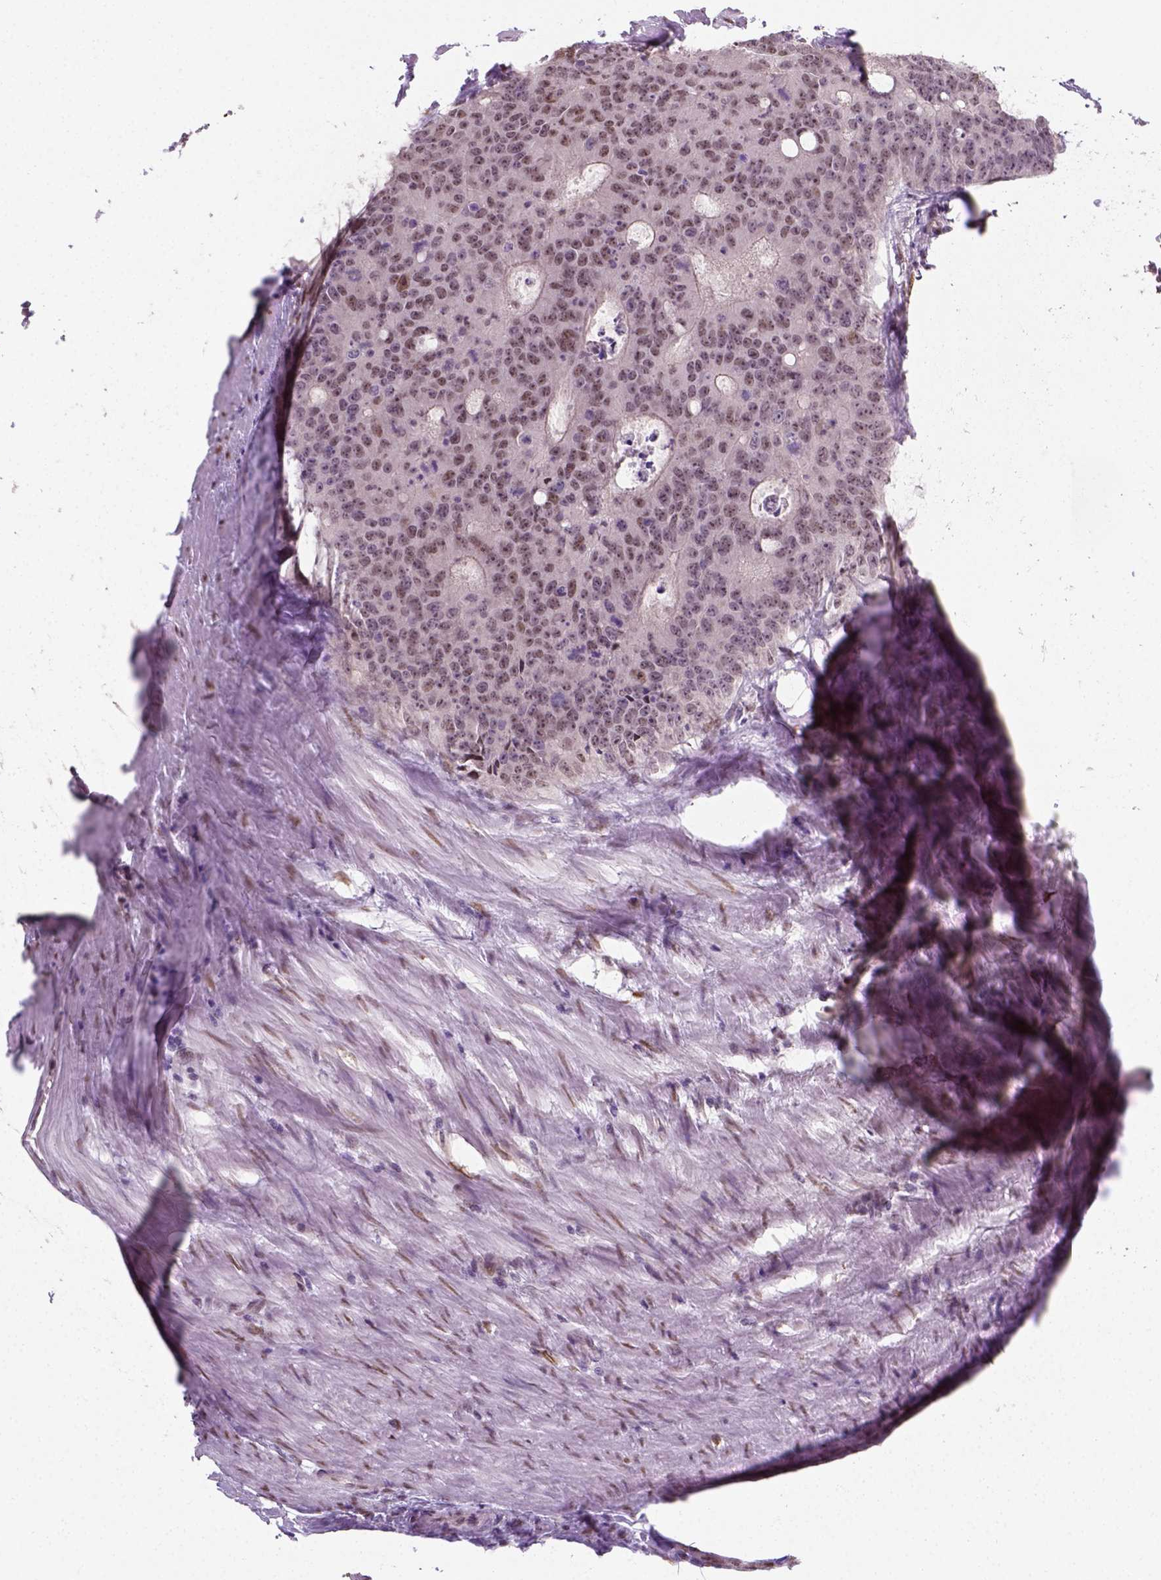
{"staining": {"intensity": "weak", "quantity": ">75%", "location": "nuclear"}, "tissue": "colorectal cancer", "cell_type": "Tumor cells", "image_type": "cancer", "snomed": [{"axis": "morphology", "description": "Adenocarcinoma, NOS"}, {"axis": "topography", "description": "Colon"}], "caption": "Immunohistochemical staining of human colorectal cancer (adenocarcinoma) displays low levels of weak nuclear protein expression in approximately >75% of tumor cells.", "gene": "C1orf112", "patient": {"sex": "male", "age": 67}}